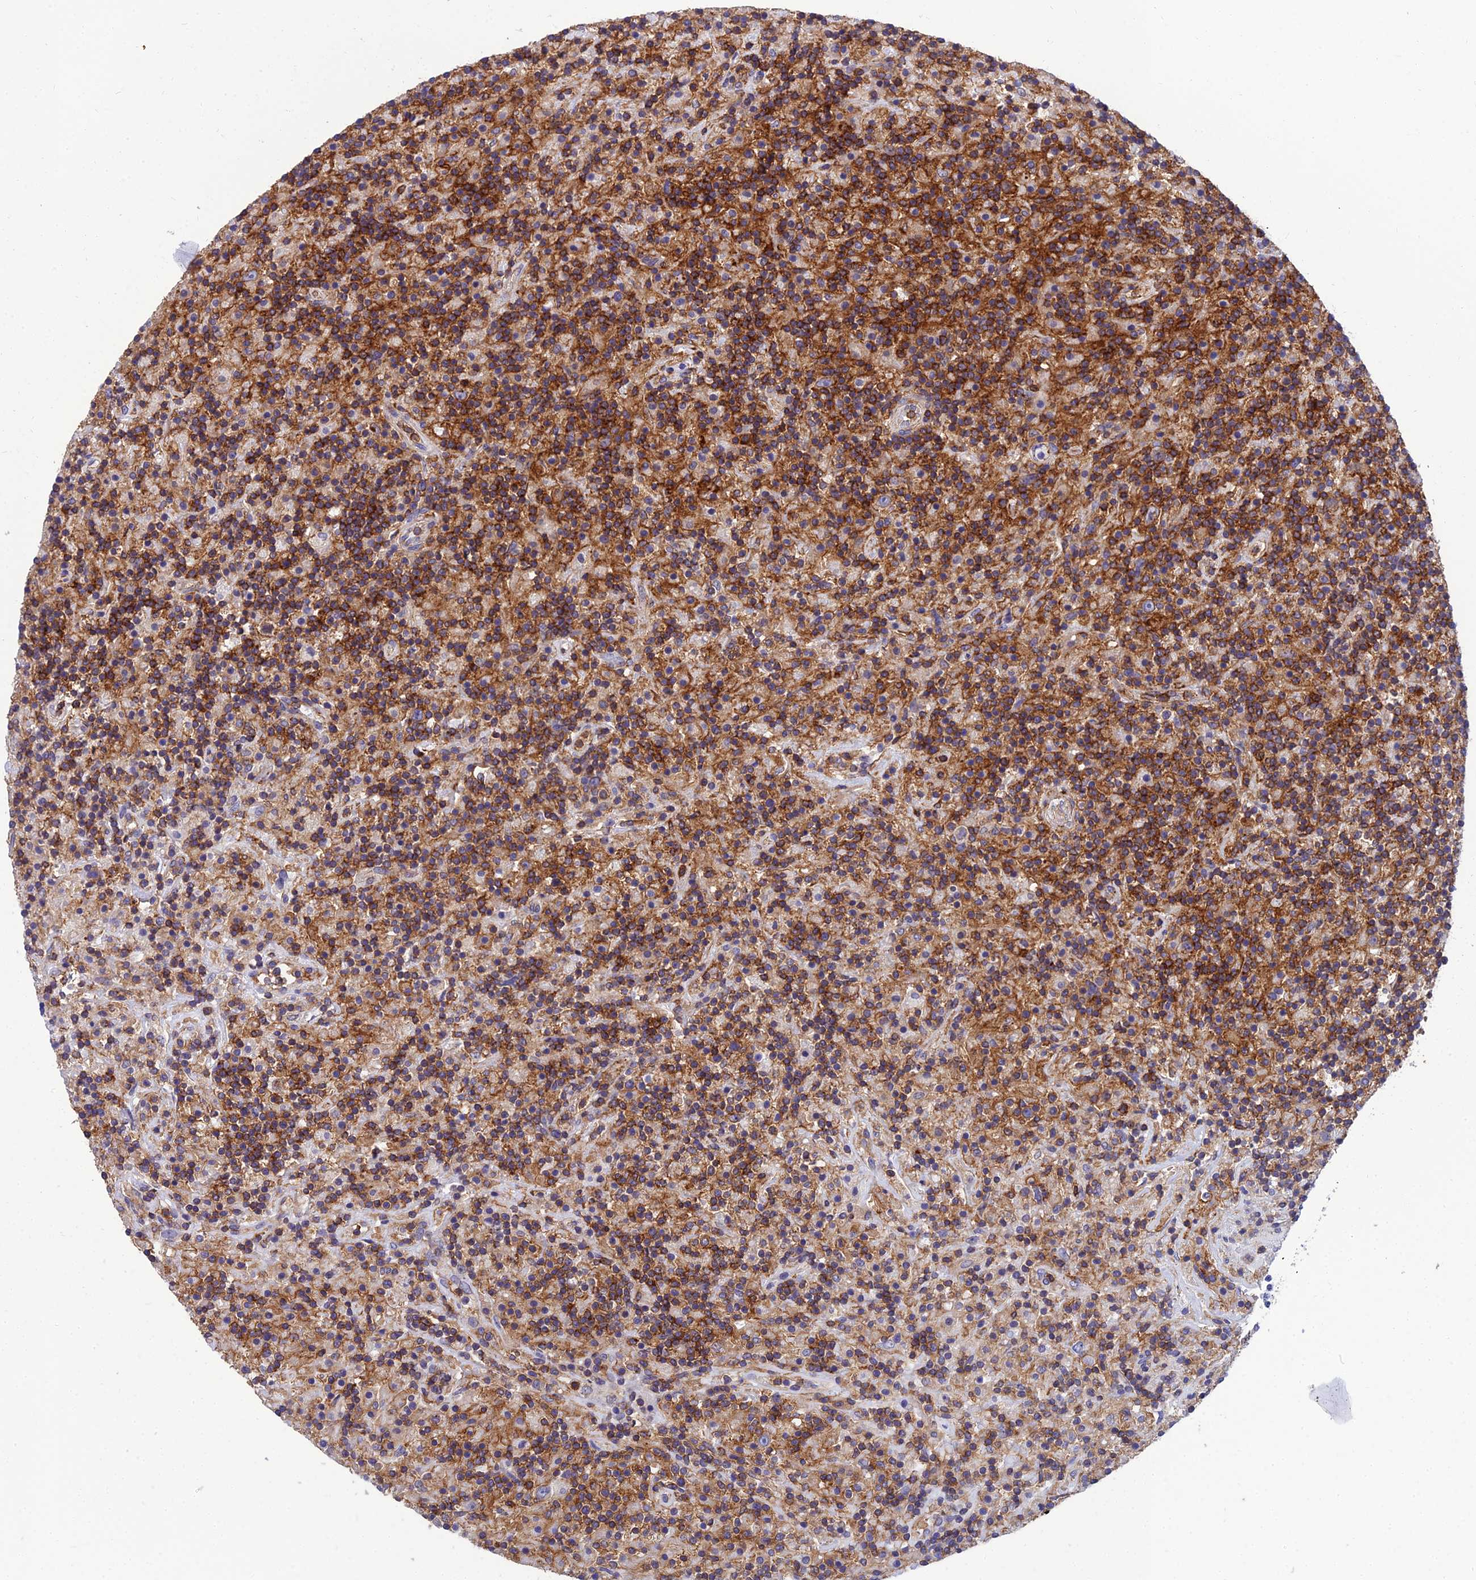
{"staining": {"intensity": "weak", "quantity": ">75%", "location": "cytoplasmic/membranous"}, "tissue": "lymphoma", "cell_type": "Tumor cells", "image_type": "cancer", "snomed": [{"axis": "morphology", "description": "Hodgkin's disease, NOS"}, {"axis": "topography", "description": "Lymph node"}], "caption": "This image shows IHC staining of Hodgkin's disease, with low weak cytoplasmic/membranous staining in approximately >75% of tumor cells.", "gene": "PPP1R18", "patient": {"sex": "male", "age": 70}}